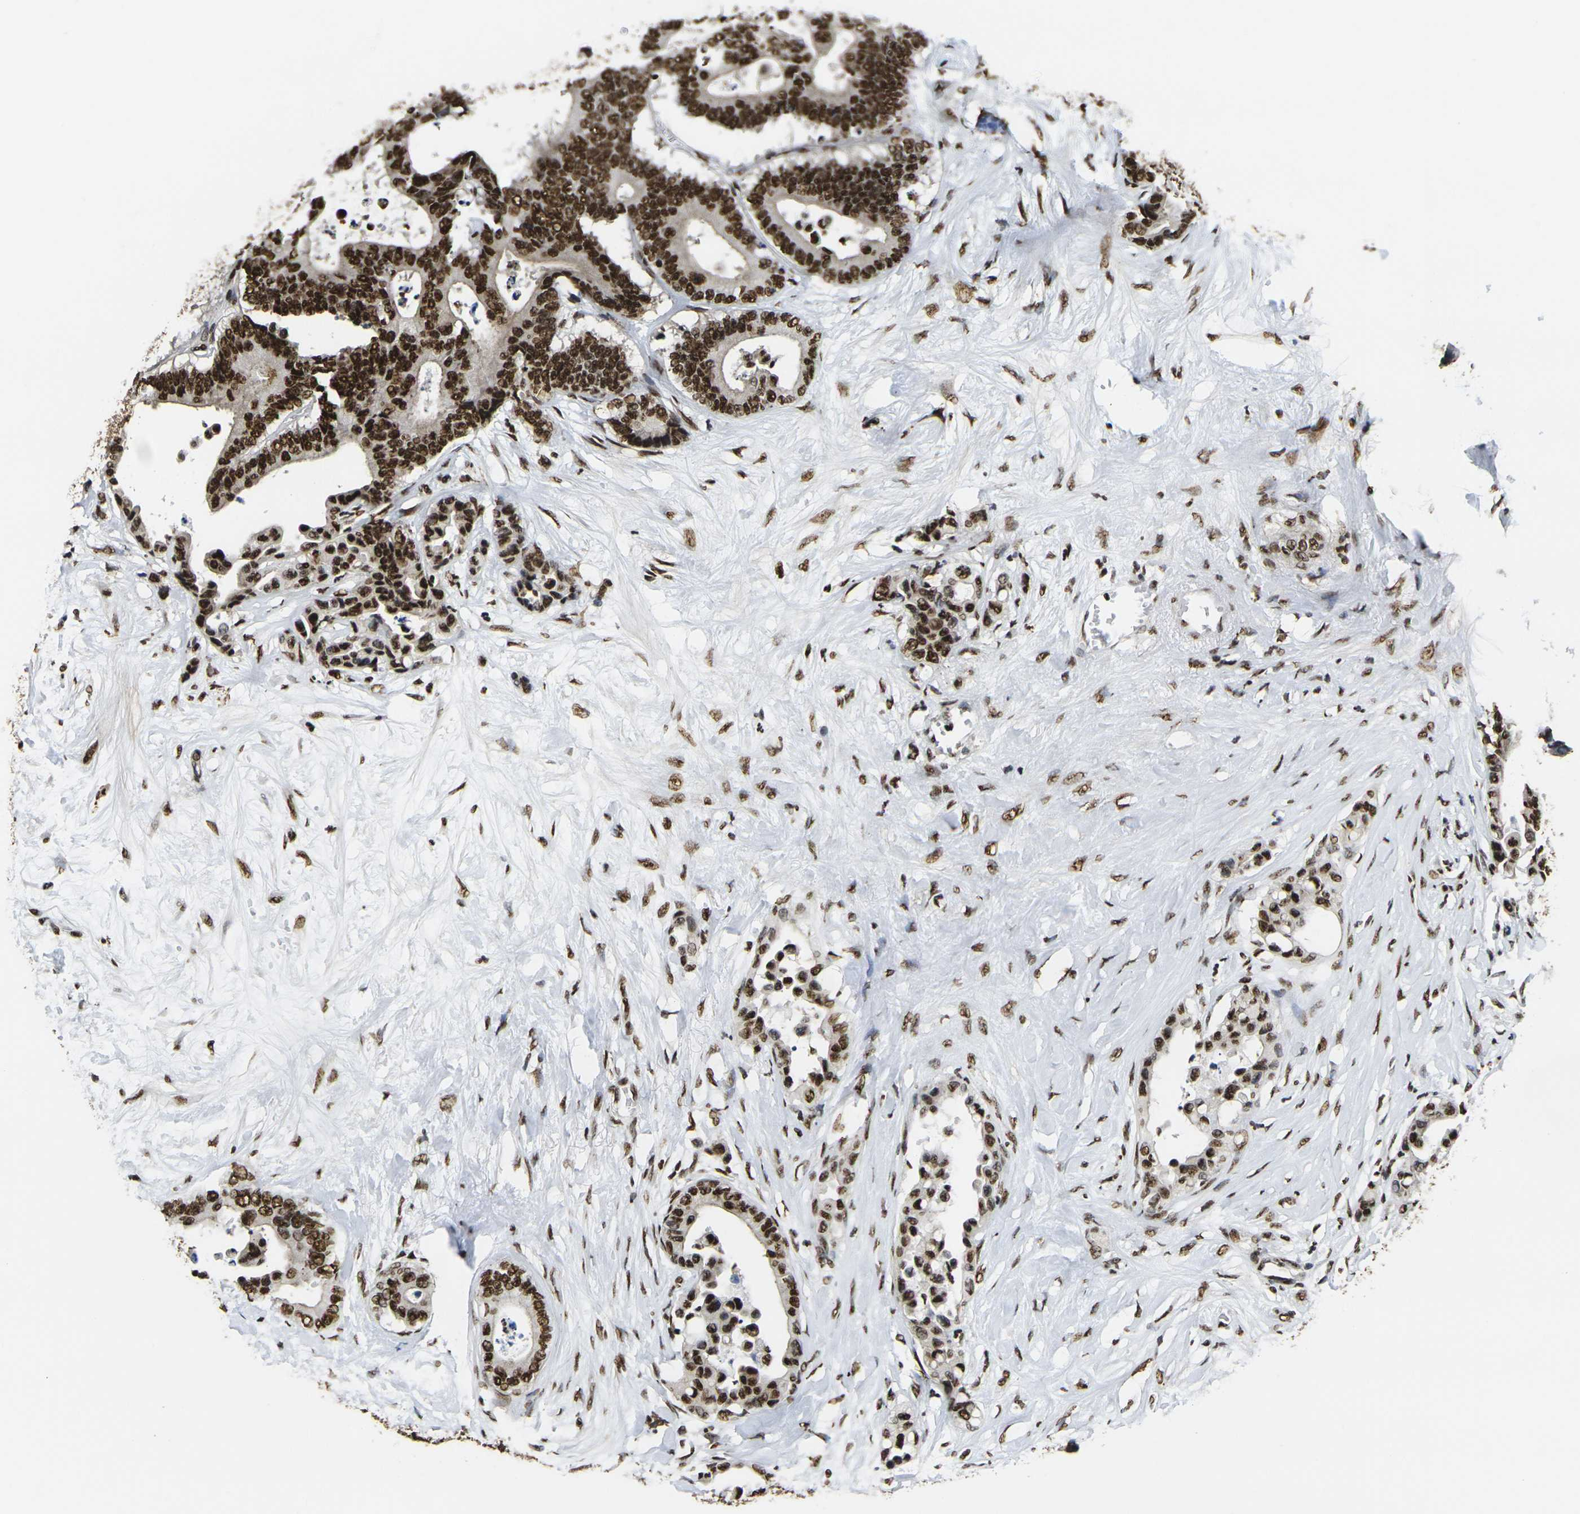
{"staining": {"intensity": "strong", "quantity": ">75%", "location": "nuclear"}, "tissue": "colorectal cancer", "cell_type": "Tumor cells", "image_type": "cancer", "snomed": [{"axis": "morphology", "description": "Normal tissue, NOS"}, {"axis": "morphology", "description": "Adenocarcinoma, NOS"}, {"axis": "topography", "description": "Colon"}], "caption": "Strong nuclear protein staining is identified in about >75% of tumor cells in adenocarcinoma (colorectal).", "gene": "SMARCC1", "patient": {"sex": "male", "age": 82}}